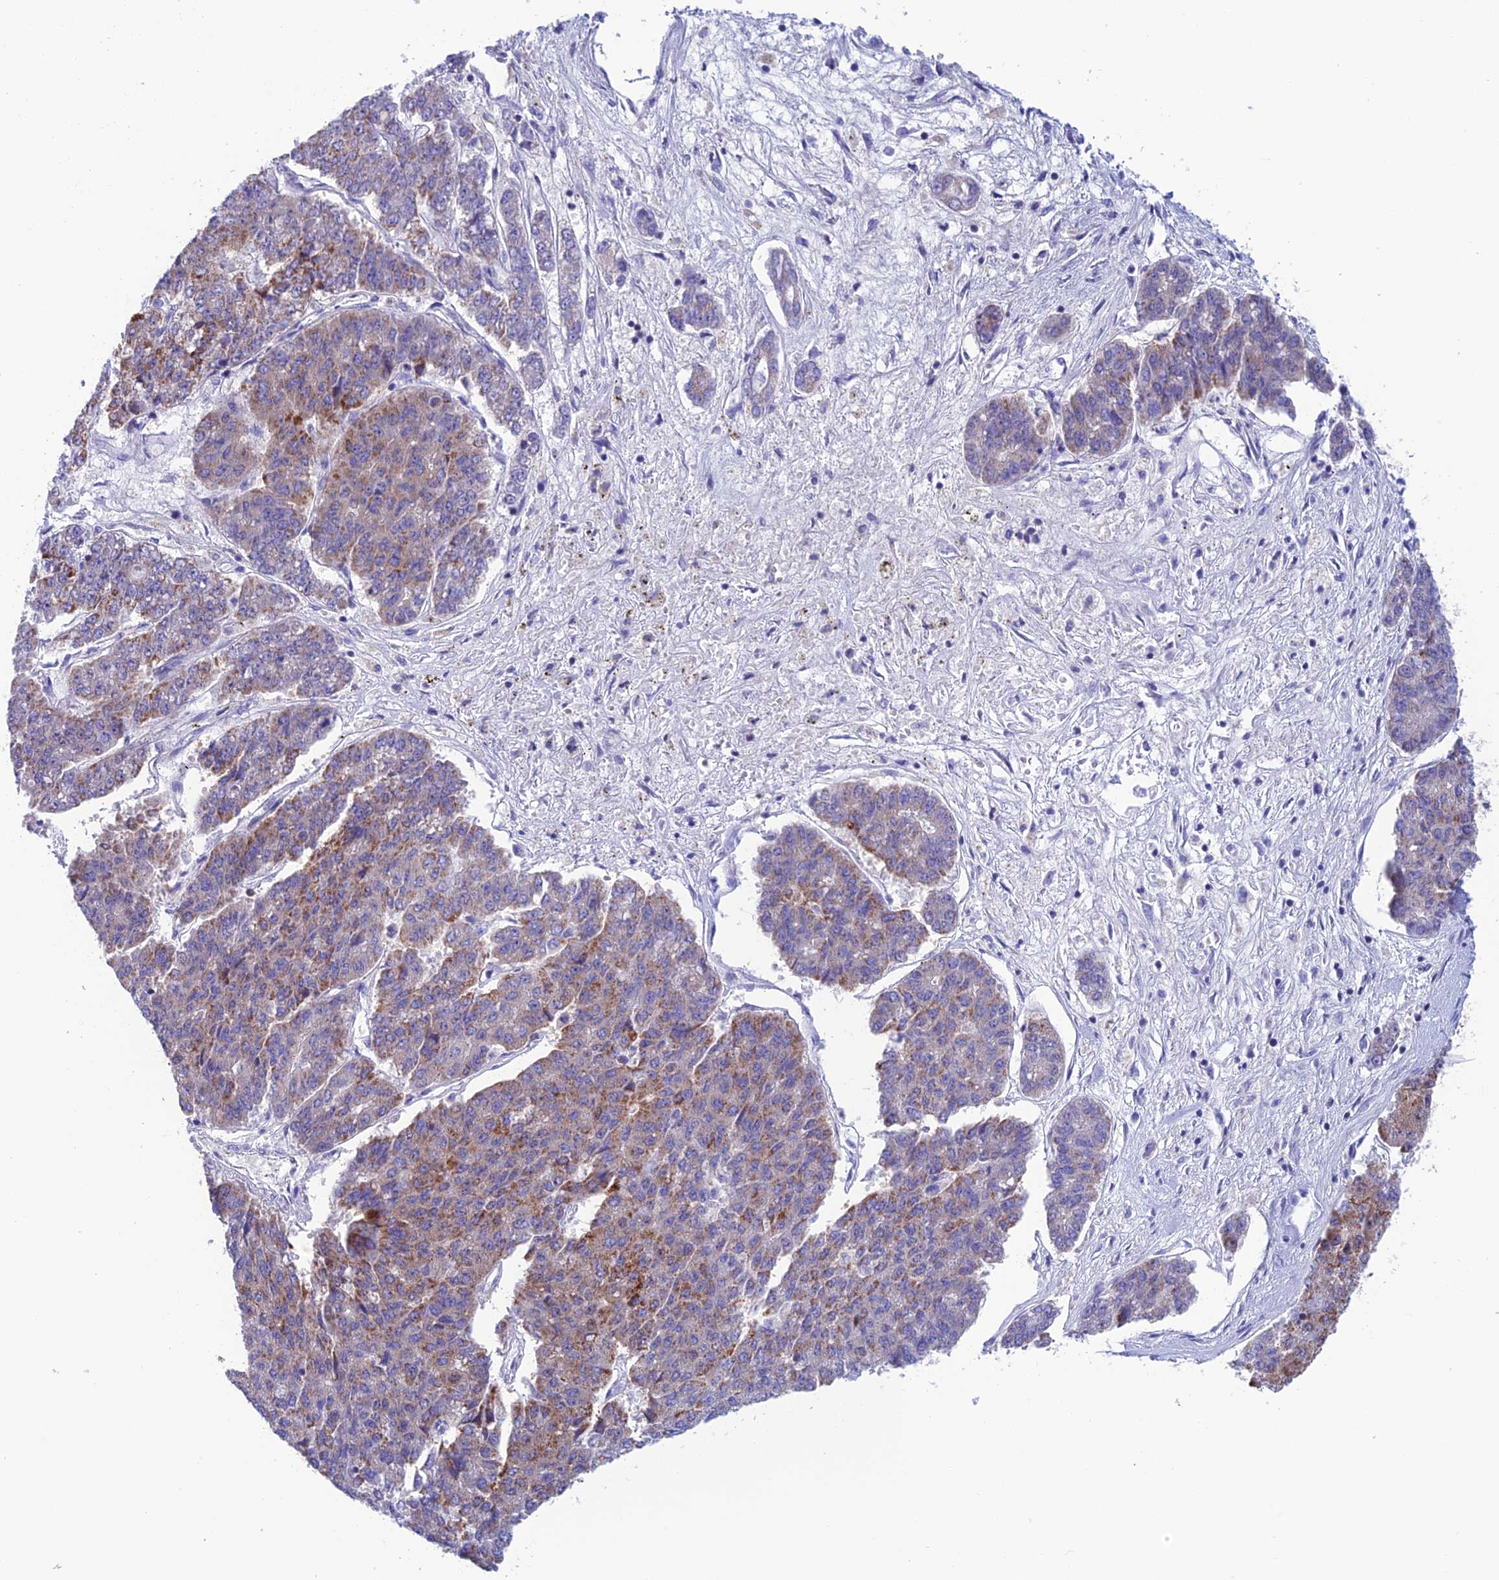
{"staining": {"intensity": "moderate", "quantity": "25%-75%", "location": "cytoplasmic/membranous"}, "tissue": "pancreatic cancer", "cell_type": "Tumor cells", "image_type": "cancer", "snomed": [{"axis": "morphology", "description": "Adenocarcinoma, NOS"}, {"axis": "topography", "description": "Pancreas"}], "caption": "Approximately 25%-75% of tumor cells in human pancreatic adenocarcinoma display moderate cytoplasmic/membranous protein staining as visualized by brown immunohistochemical staining.", "gene": "NXPE4", "patient": {"sex": "male", "age": 50}}